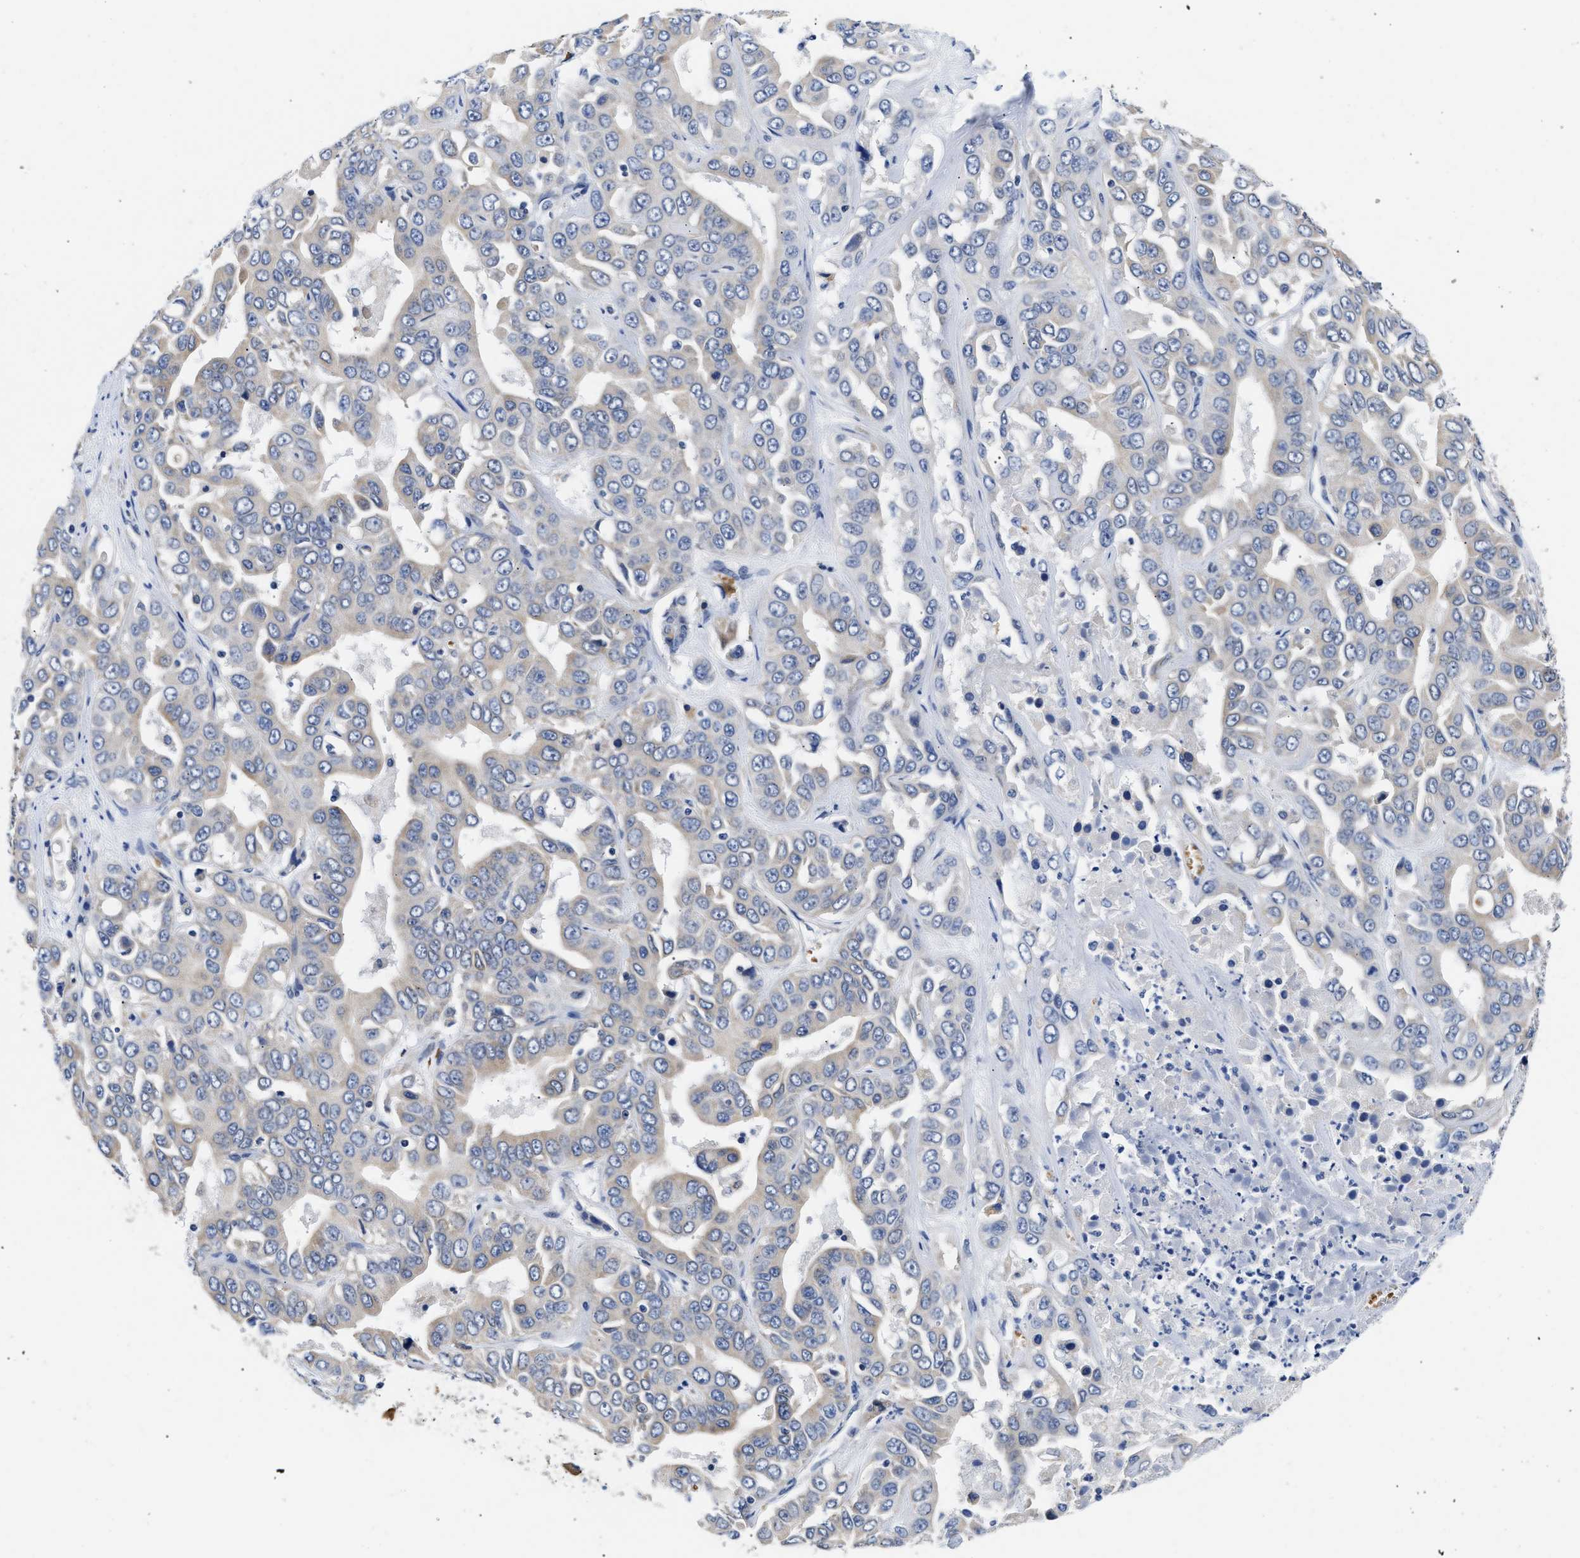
{"staining": {"intensity": "negative", "quantity": "none", "location": "none"}, "tissue": "liver cancer", "cell_type": "Tumor cells", "image_type": "cancer", "snomed": [{"axis": "morphology", "description": "Cholangiocarcinoma"}, {"axis": "topography", "description": "Liver"}], "caption": "Tumor cells are negative for brown protein staining in liver cholangiocarcinoma.", "gene": "RINT1", "patient": {"sex": "female", "age": 52}}